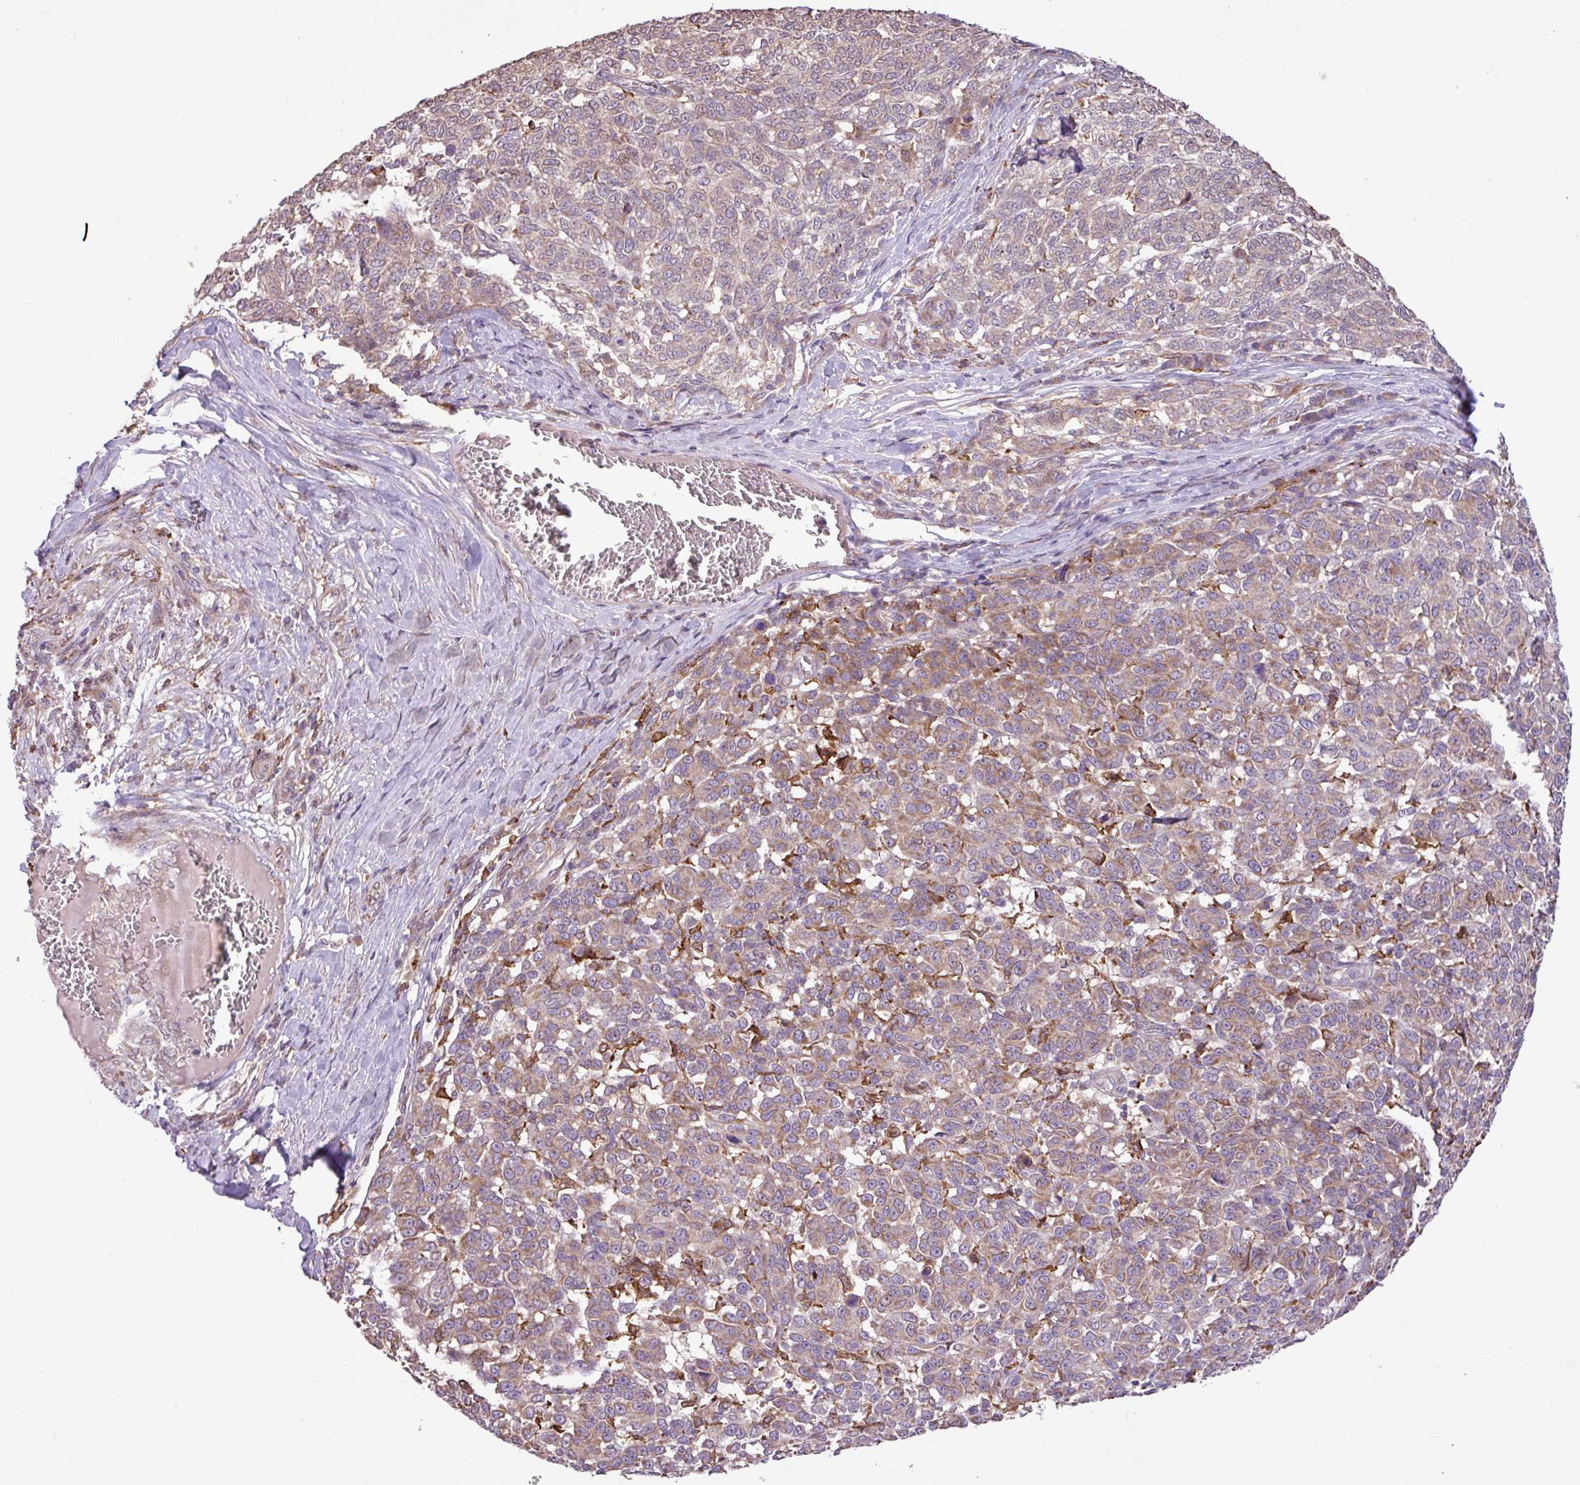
{"staining": {"intensity": "moderate", "quantity": ">75%", "location": "cytoplasmic/membranous"}, "tissue": "melanoma", "cell_type": "Tumor cells", "image_type": "cancer", "snomed": [{"axis": "morphology", "description": "Malignant melanoma, NOS"}, {"axis": "topography", "description": "Skin"}], "caption": "A brown stain shows moderate cytoplasmic/membranous staining of a protein in melanoma tumor cells.", "gene": "ARHGEF25", "patient": {"sex": "male", "age": 49}}